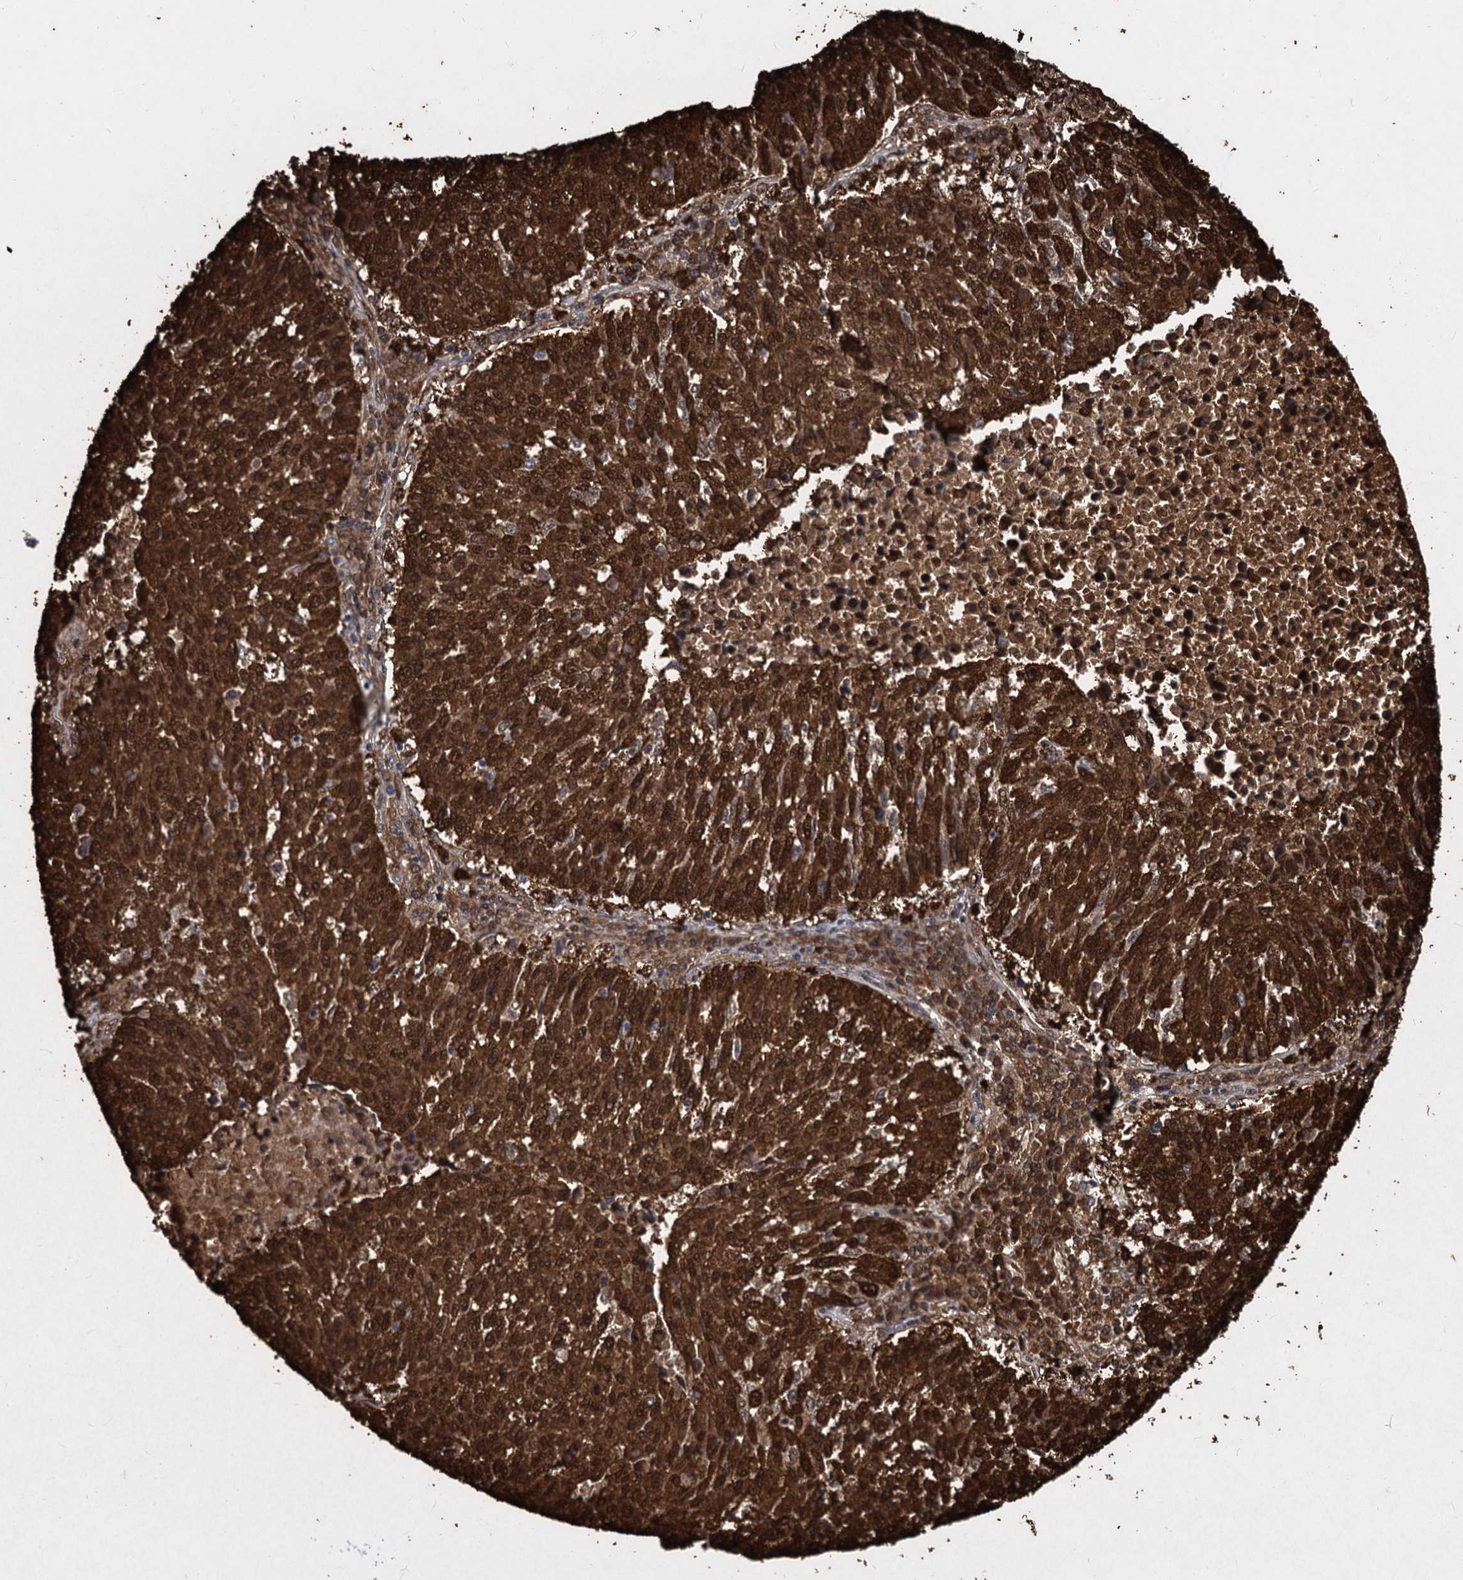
{"staining": {"intensity": "strong", "quantity": ">75%", "location": "cytoplasmic/membranous,nuclear"}, "tissue": "lung cancer", "cell_type": "Tumor cells", "image_type": "cancer", "snomed": [{"axis": "morphology", "description": "Squamous cell carcinoma, NOS"}, {"axis": "topography", "description": "Lung"}], "caption": "Lung cancer stained with immunohistochemistry (IHC) reveals strong cytoplasmic/membranous and nuclear expression in approximately >75% of tumor cells. The staining was performed using DAB, with brown indicating positive protein expression. Nuclei are stained blue with hematoxylin.", "gene": "MAGEA4", "patient": {"sex": "male", "age": 73}}